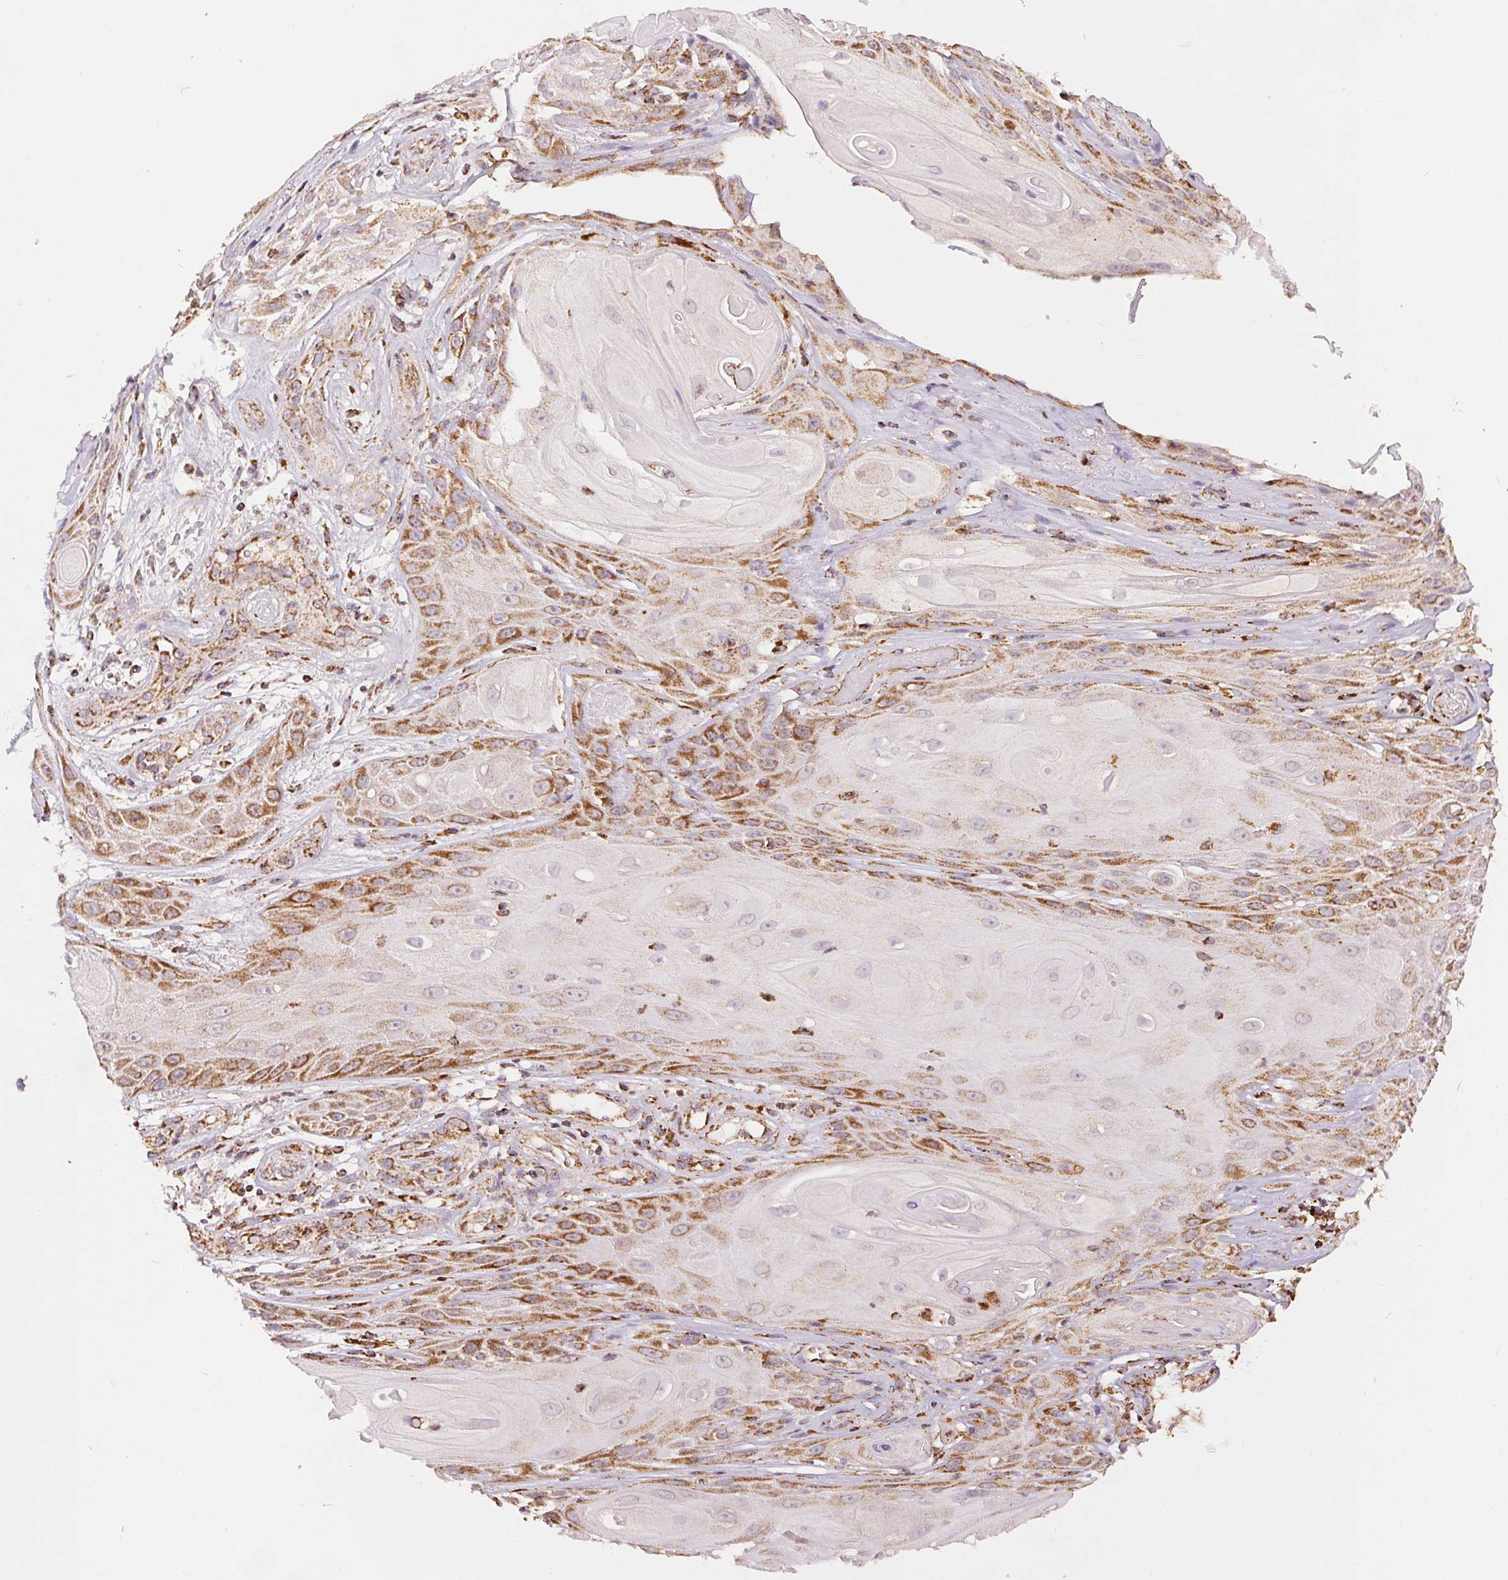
{"staining": {"intensity": "moderate", "quantity": "25%-75%", "location": "cytoplasmic/membranous"}, "tissue": "skin cancer", "cell_type": "Tumor cells", "image_type": "cancer", "snomed": [{"axis": "morphology", "description": "Squamous cell carcinoma, NOS"}, {"axis": "topography", "description": "Skin"}], "caption": "Protein expression analysis of human skin cancer reveals moderate cytoplasmic/membranous positivity in about 25%-75% of tumor cells.", "gene": "SDHB", "patient": {"sex": "male", "age": 62}}